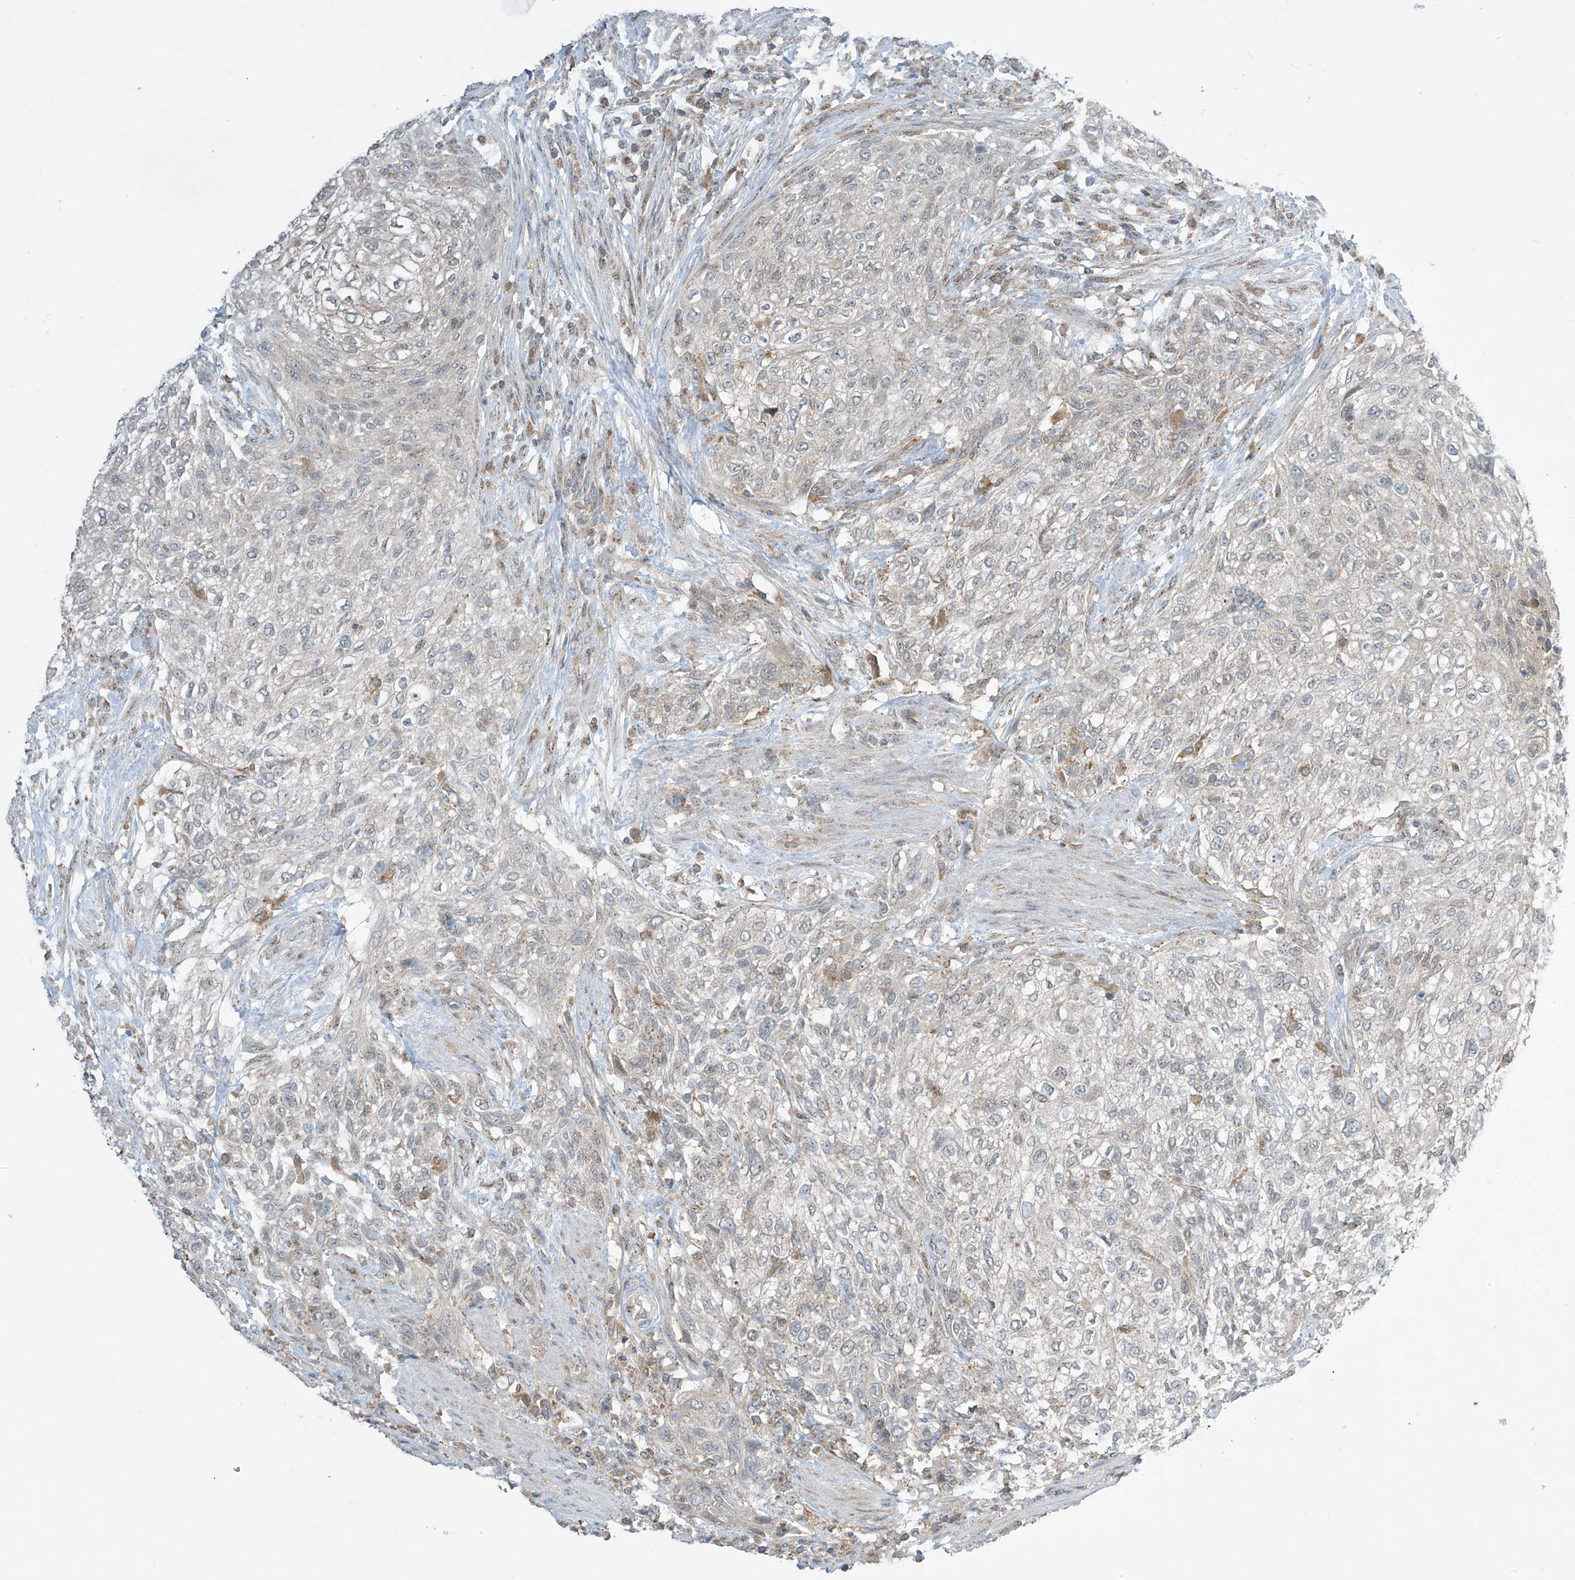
{"staining": {"intensity": "negative", "quantity": "none", "location": "none"}, "tissue": "urothelial cancer", "cell_type": "Tumor cells", "image_type": "cancer", "snomed": [{"axis": "morphology", "description": "Urothelial carcinoma, High grade"}, {"axis": "topography", "description": "Urinary bladder"}], "caption": "IHC of human high-grade urothelial carcinoma demonstrates no staining in tumor cells.", "gene": "PARVG", "patient": {"sex": "male", "age": 35}}